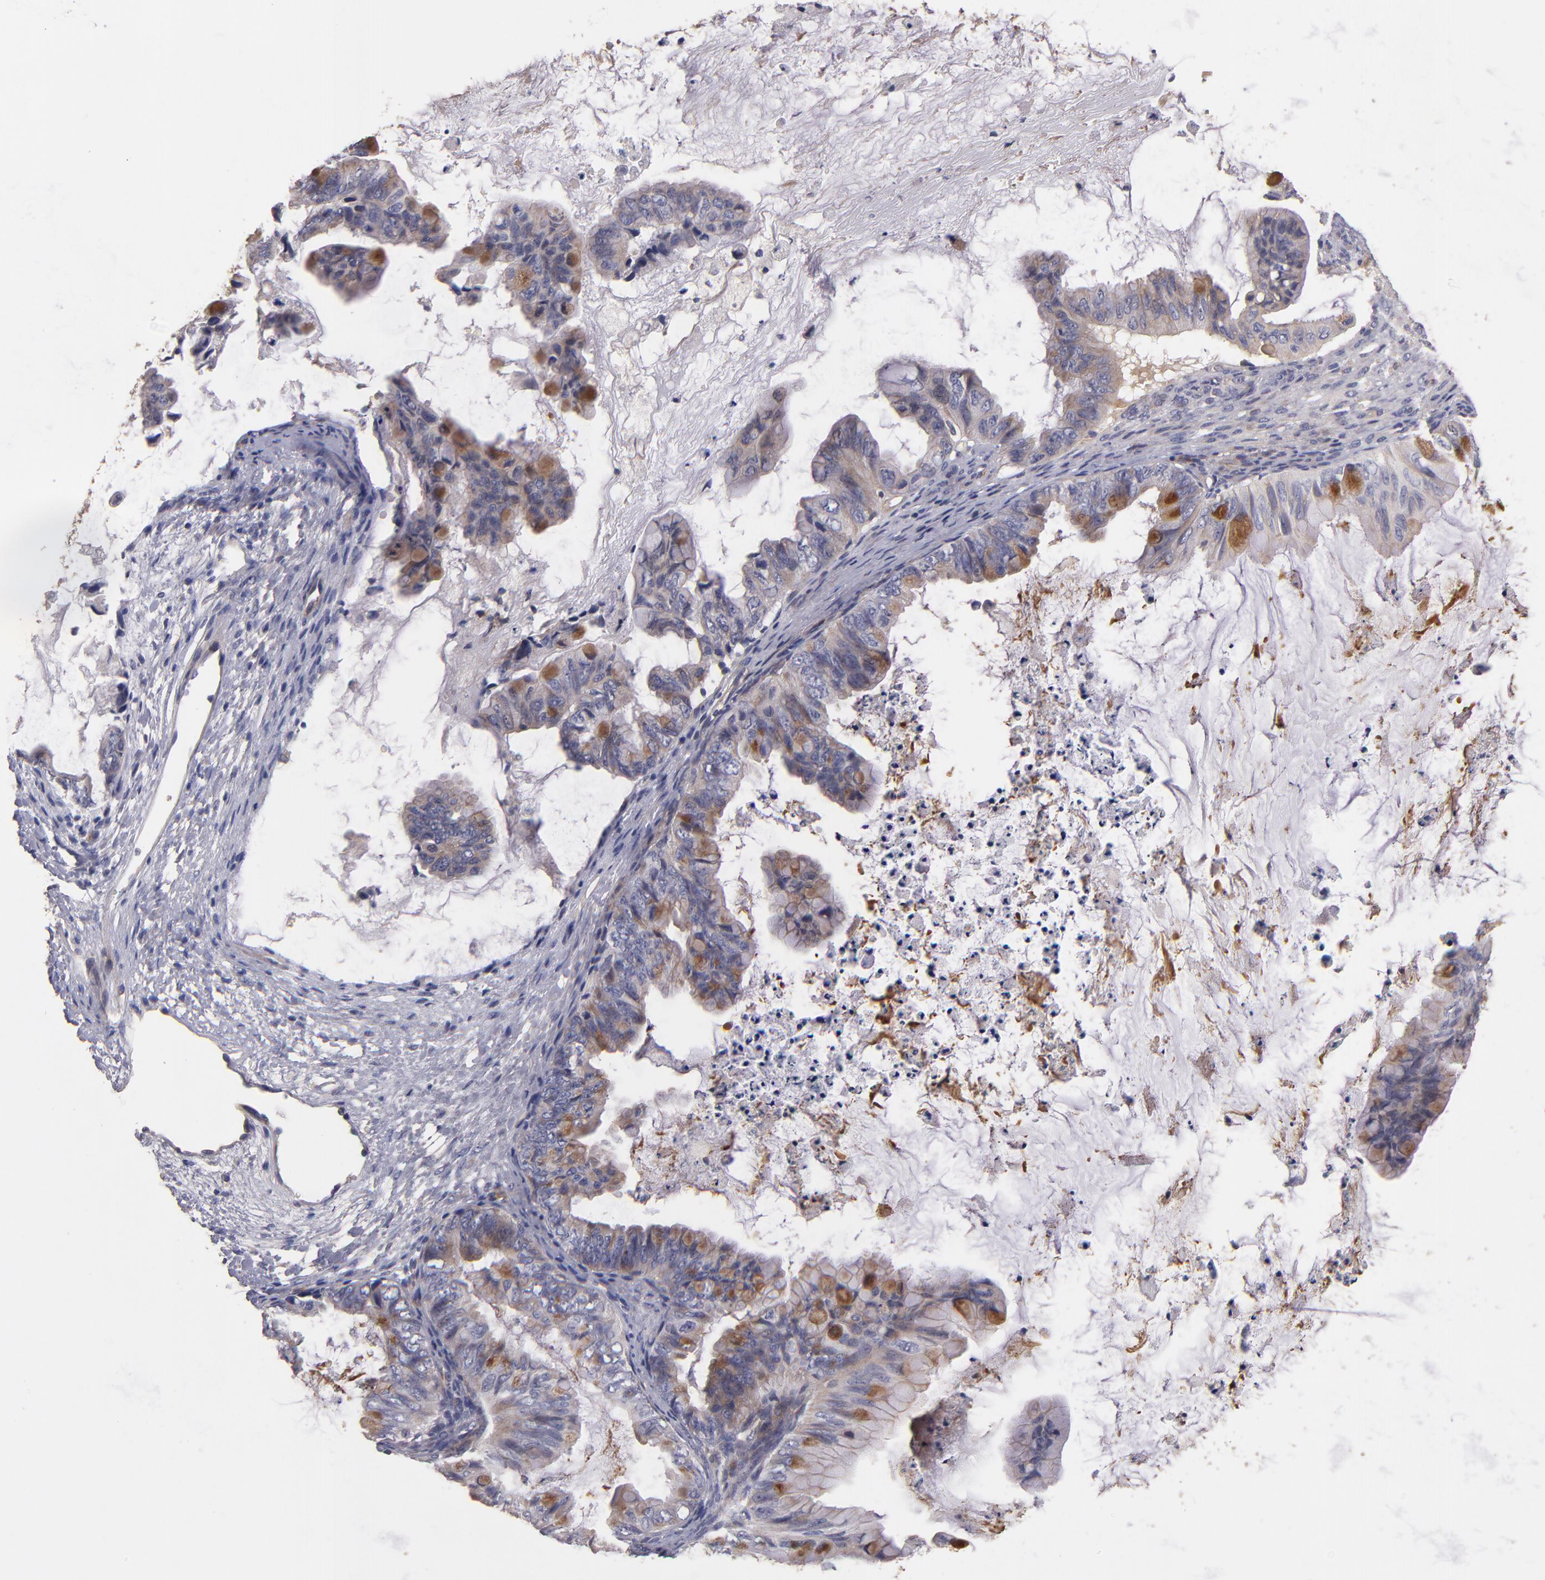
{"staining": {"intensity": "moderate", "quantity": "25%-75%", "location": "cytoplasmic/membranous"}, "tissue": "ovarian cancer", "cell_type": "Tumor cells", "image_type": "cancer", "snomed": [{"axis": "morphology", "description": "Cystadenocarcinoma, mucinous, NOS"}, {"axis": "topography", "description": "Ovary"}], "caption": "Ovarian cancer (mucinous cystadenocarcinoma) stained with immunohistochemistry (IHC) exhibits moderate cytoplasmic/membranous staining in about 25%-75% of tumor cells. The staining was performed using DAB, with brown indicating positive protein expression. Nuclei are stained blue with hematoxylin.", "gene": "MAGEE1", "patient": {"sex": "female", "age": 36}}